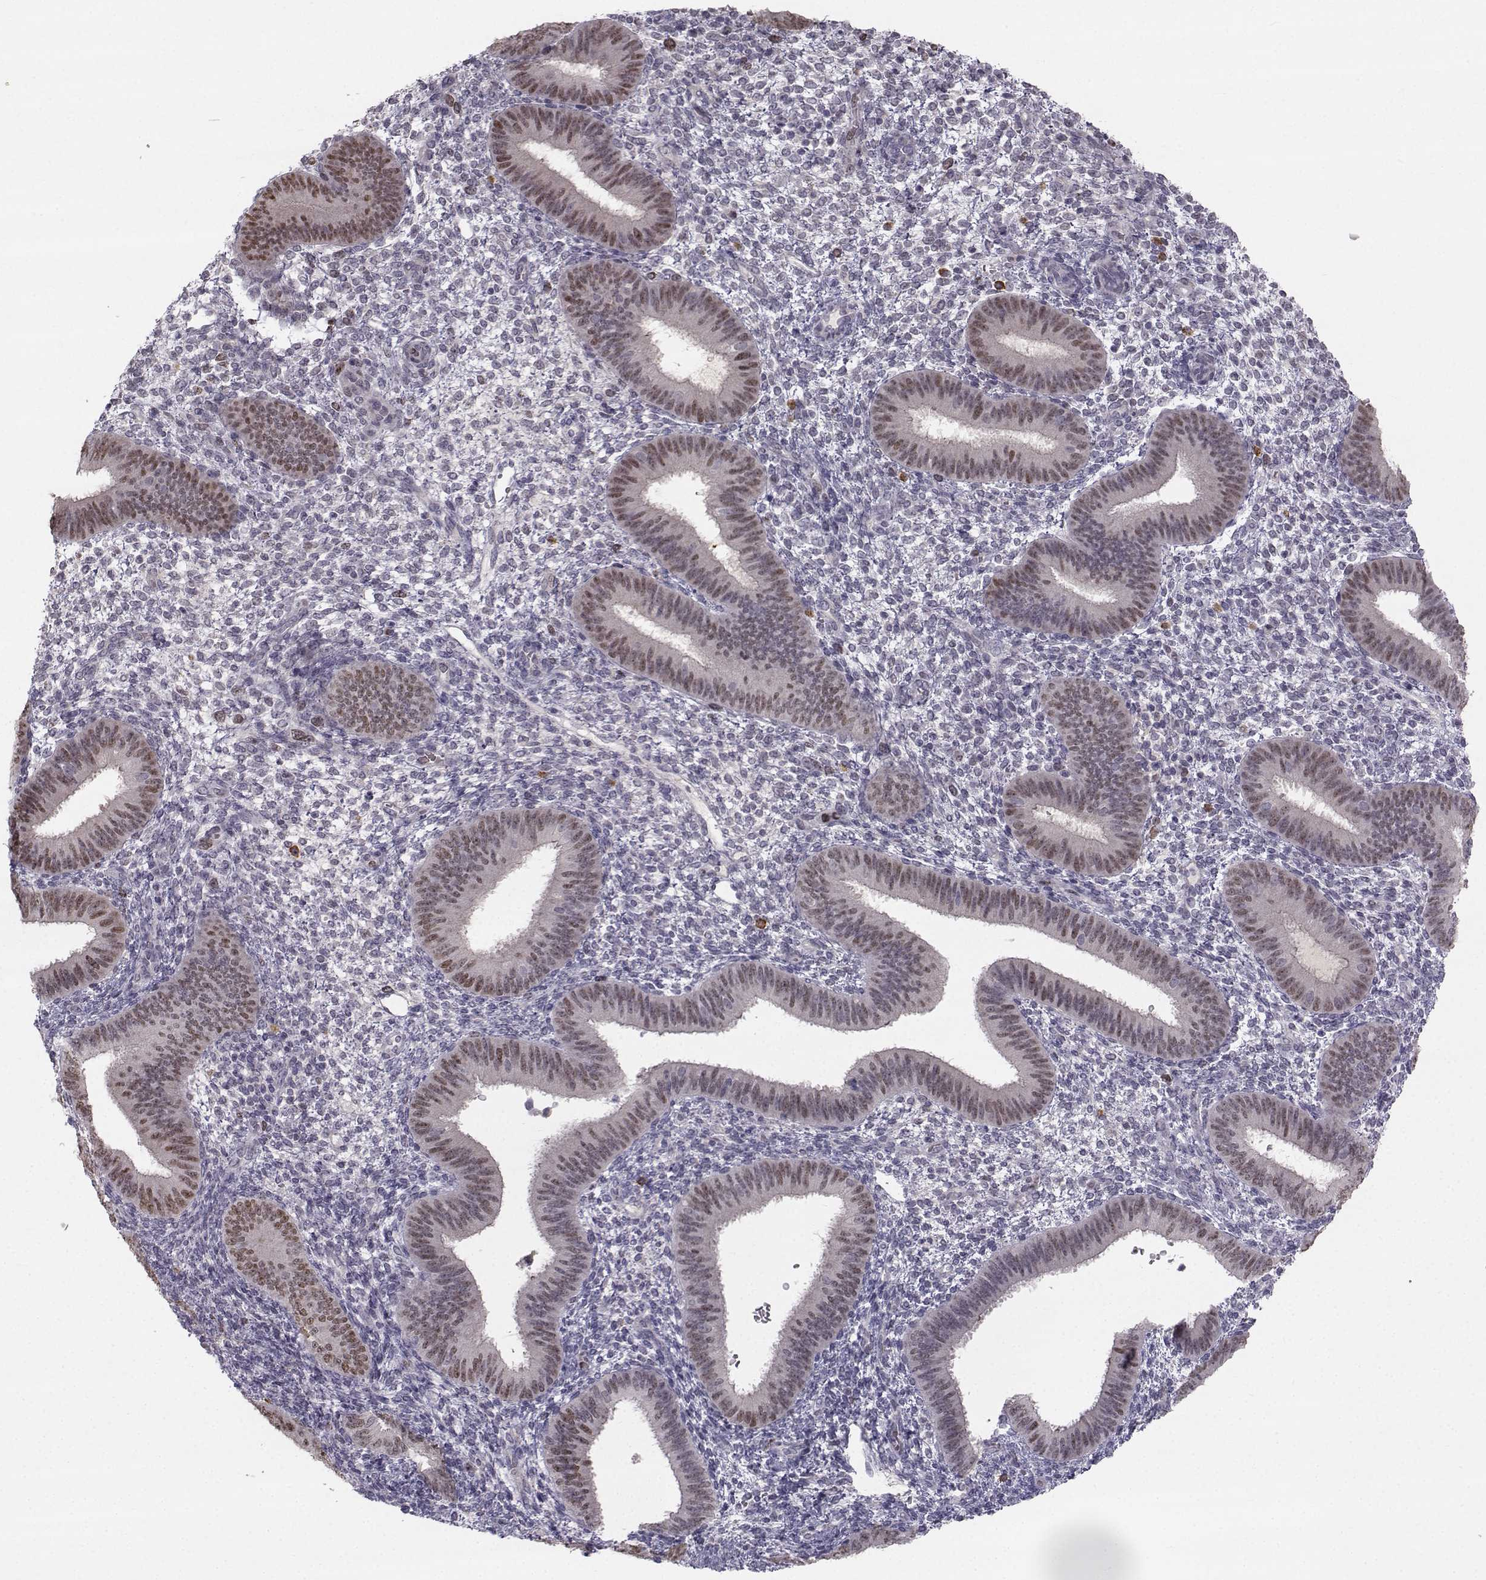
{"staining": {"intensity": "negative", "quantity": "none", "location": "none"}, "tissue": "endometrium", "cell_type": "Cells in endometrial stroma", "image_type": "normal", "snomed": [{"axis": "morphology", "description": "Normal tissue, NOS"}, {"axis": "topography", "description": "Endometrium"}], "caption": "The photomicrograph displays no staining of cells in endometrial stroma in unremarkable endometrium.", "gene": "LRP8", "patient": {"sex": "female", "age": 39}}